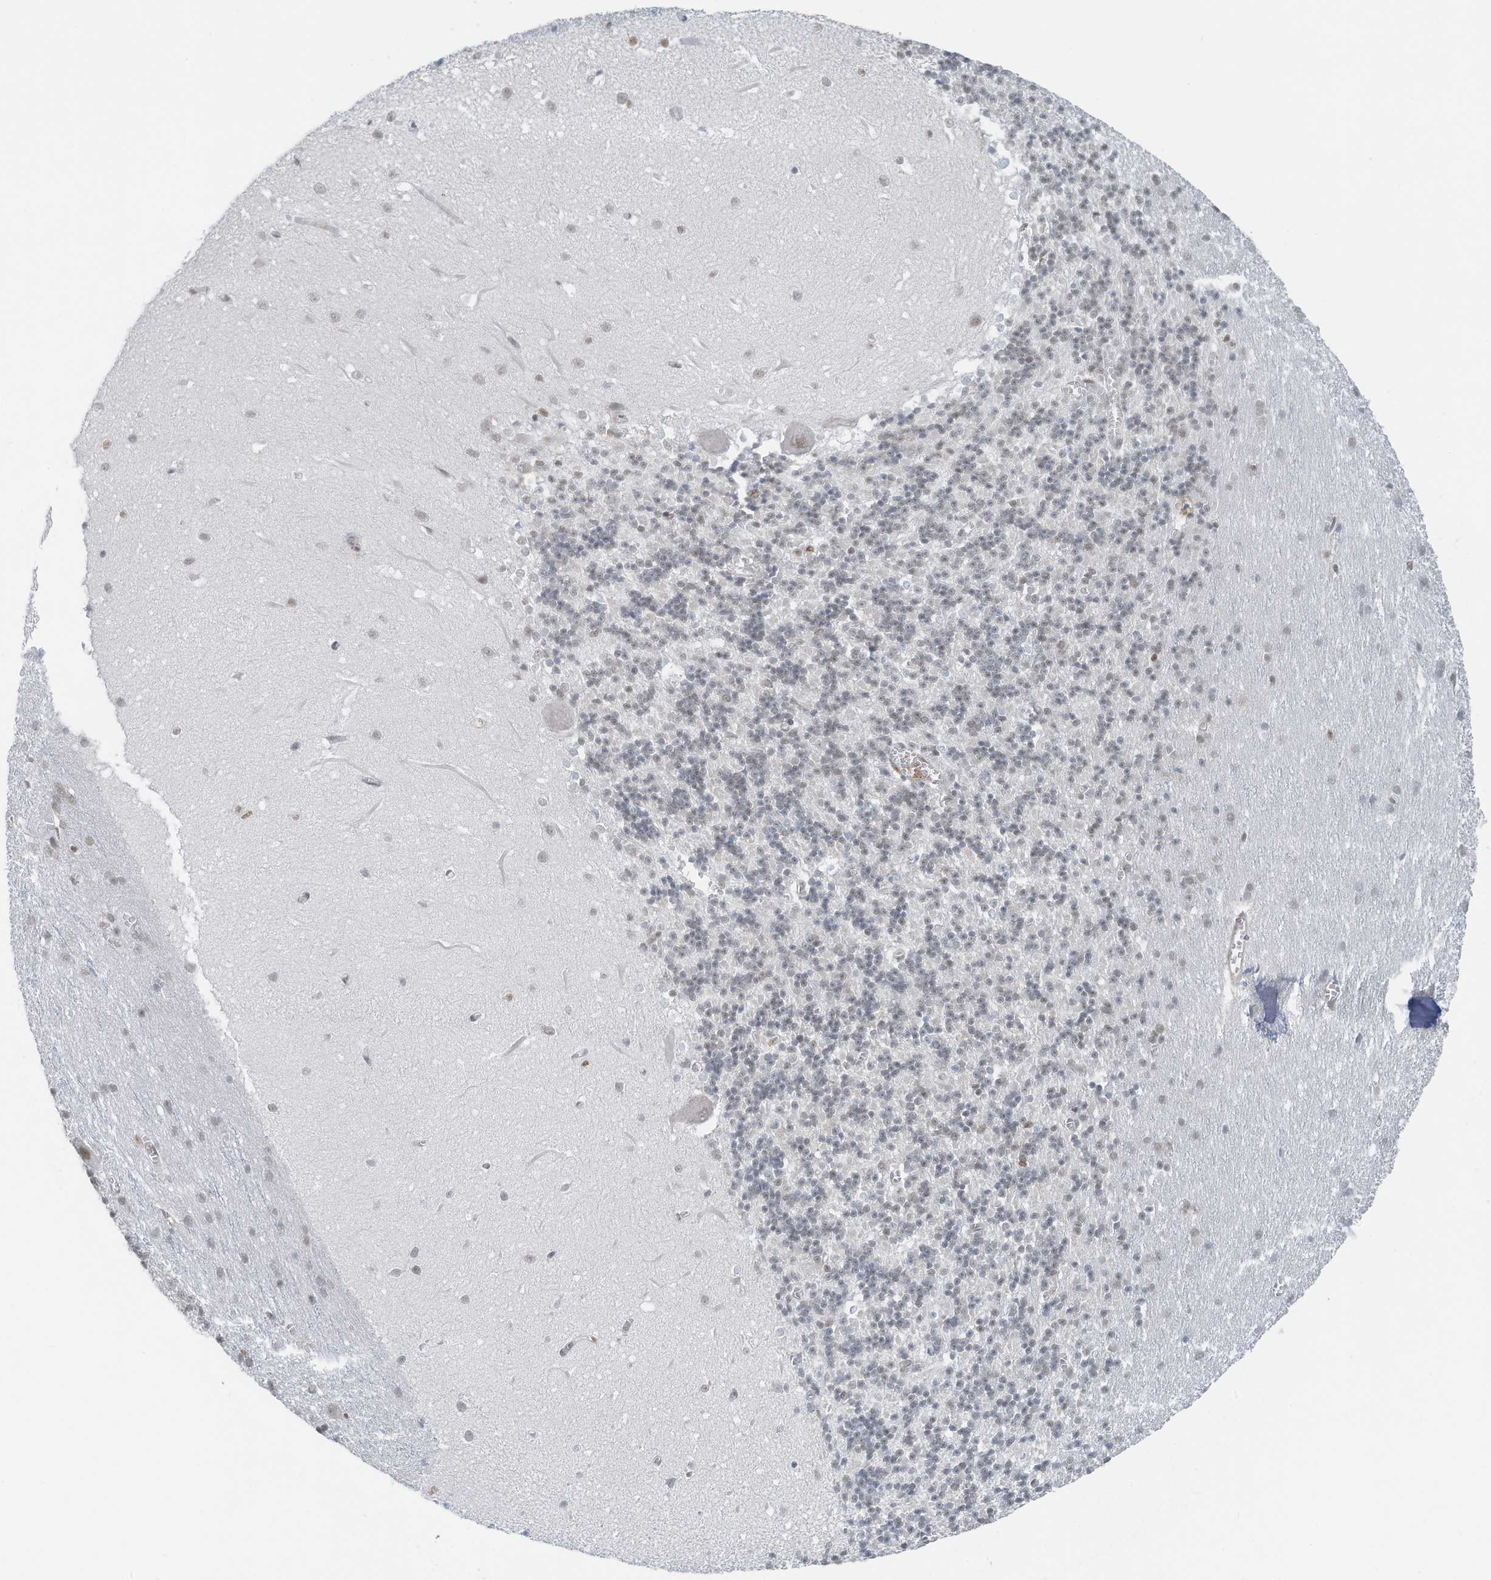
{"staining": {"intensity": "negative", "quantity": "none", "location": "none"}, "tissue": "cerebellum", "cell_type": "Cells in granular layer", "image_type": "normal", "snomed": [{"axis": "morphology", "description": "Normal tissue, NOS"}, {"axis": "topography", "description": "Cerebellum"}], "caption": "This micrograph is of normal cerebellum stained with IHC to label a protein in brown with the nuclei are counter-stained blue. There is no positivity in cells in granular layer. (DAB (3,3'-diaminobenzidine) IHC with hematoxylin counter stain).", "gene": "DBR1", "patient": {"sex": "male", "age": 37}}